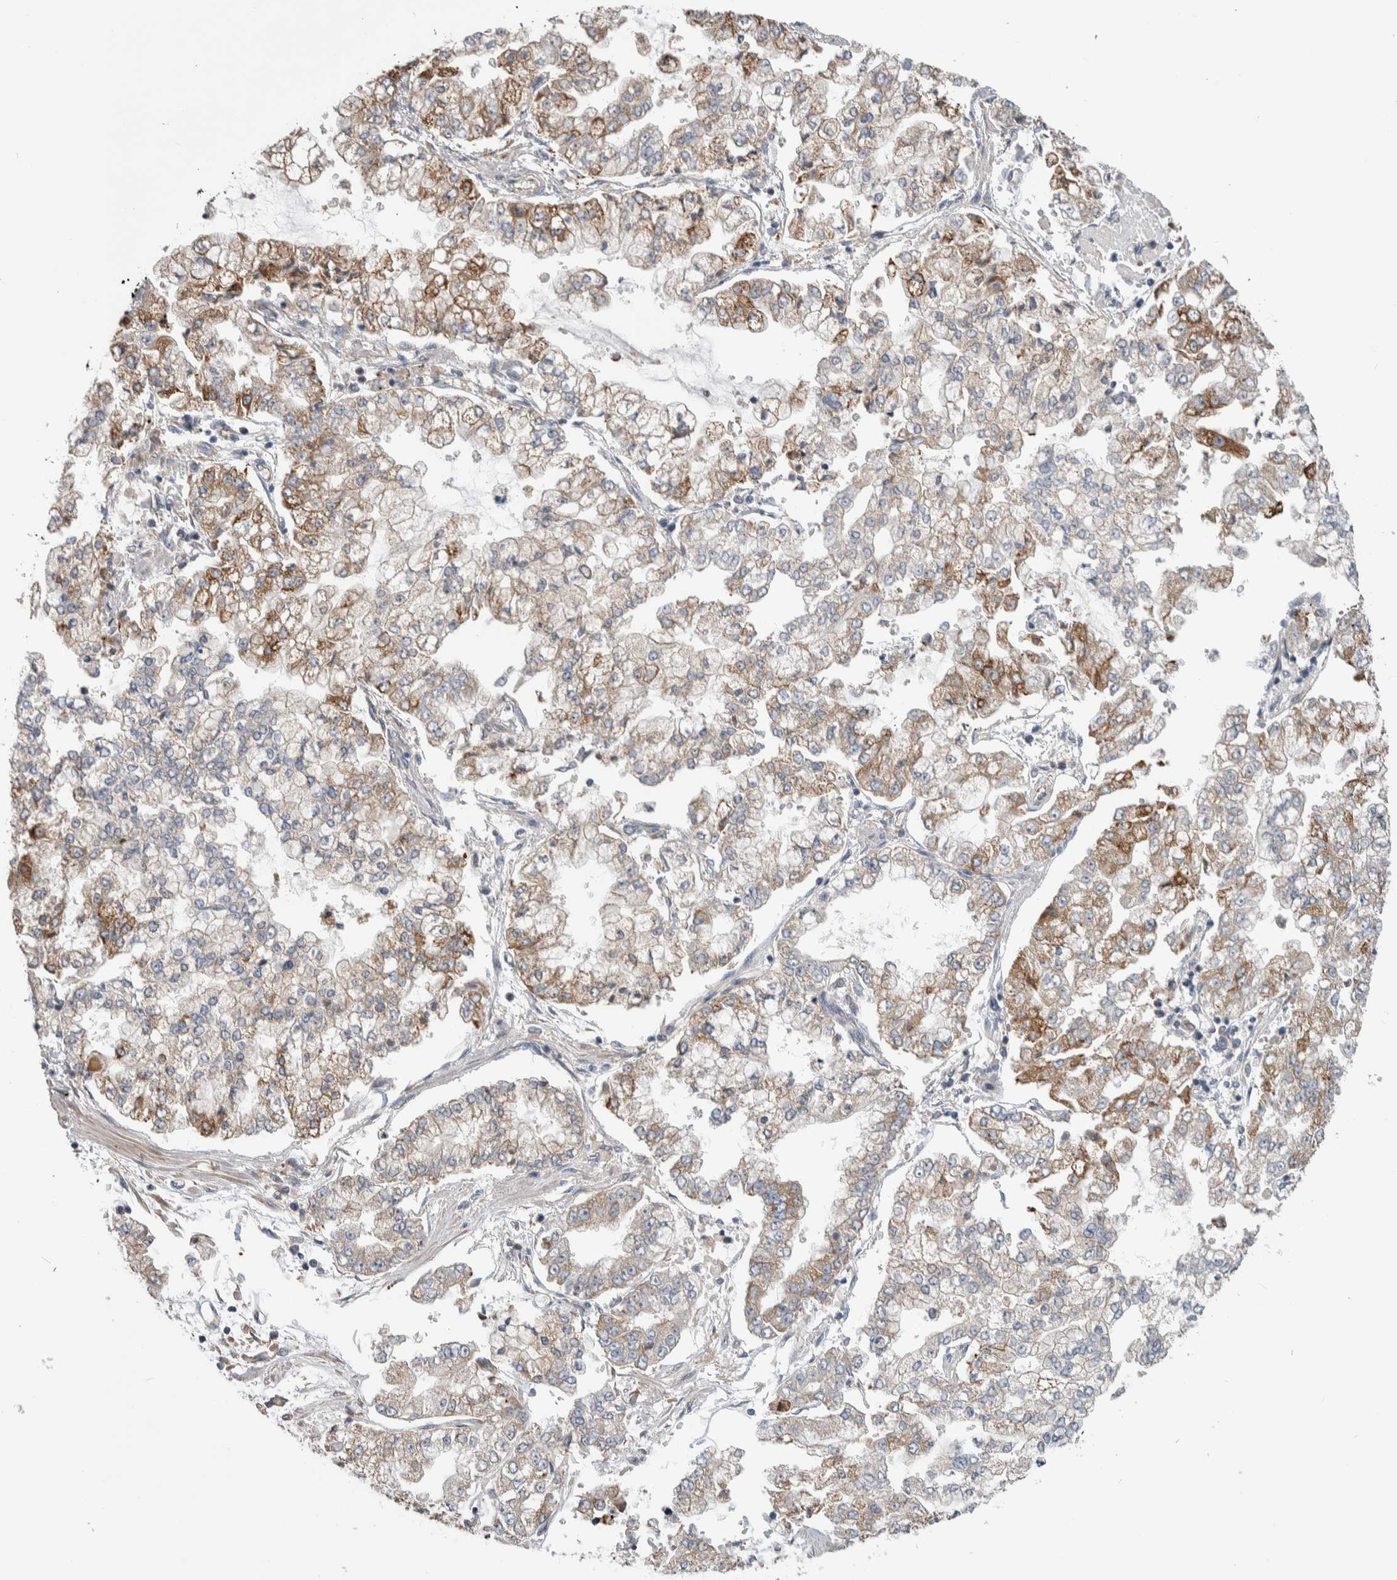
{"staining": {"intensity": "moderate", "quantity": "<25%", "location": "cytoplasmic/membranous"}, "tissue": "stomach cancer", "cell_type": "Tumor cells", "image_type": "cancer", "snomed": [{"axis": "morphology", "description": "Adenocarcinoma, NOS"}, {"axis": "topography", "description": "Stomach"}], "caption": "Moderate cytoplasmic/membranous protein staining is present in about <25% of tumor cells in adenocarcinoma (stomach). Nuclei are stained in blue.", "gene": "PRDM4", "patient": {"sex": "male", "age": 76}}